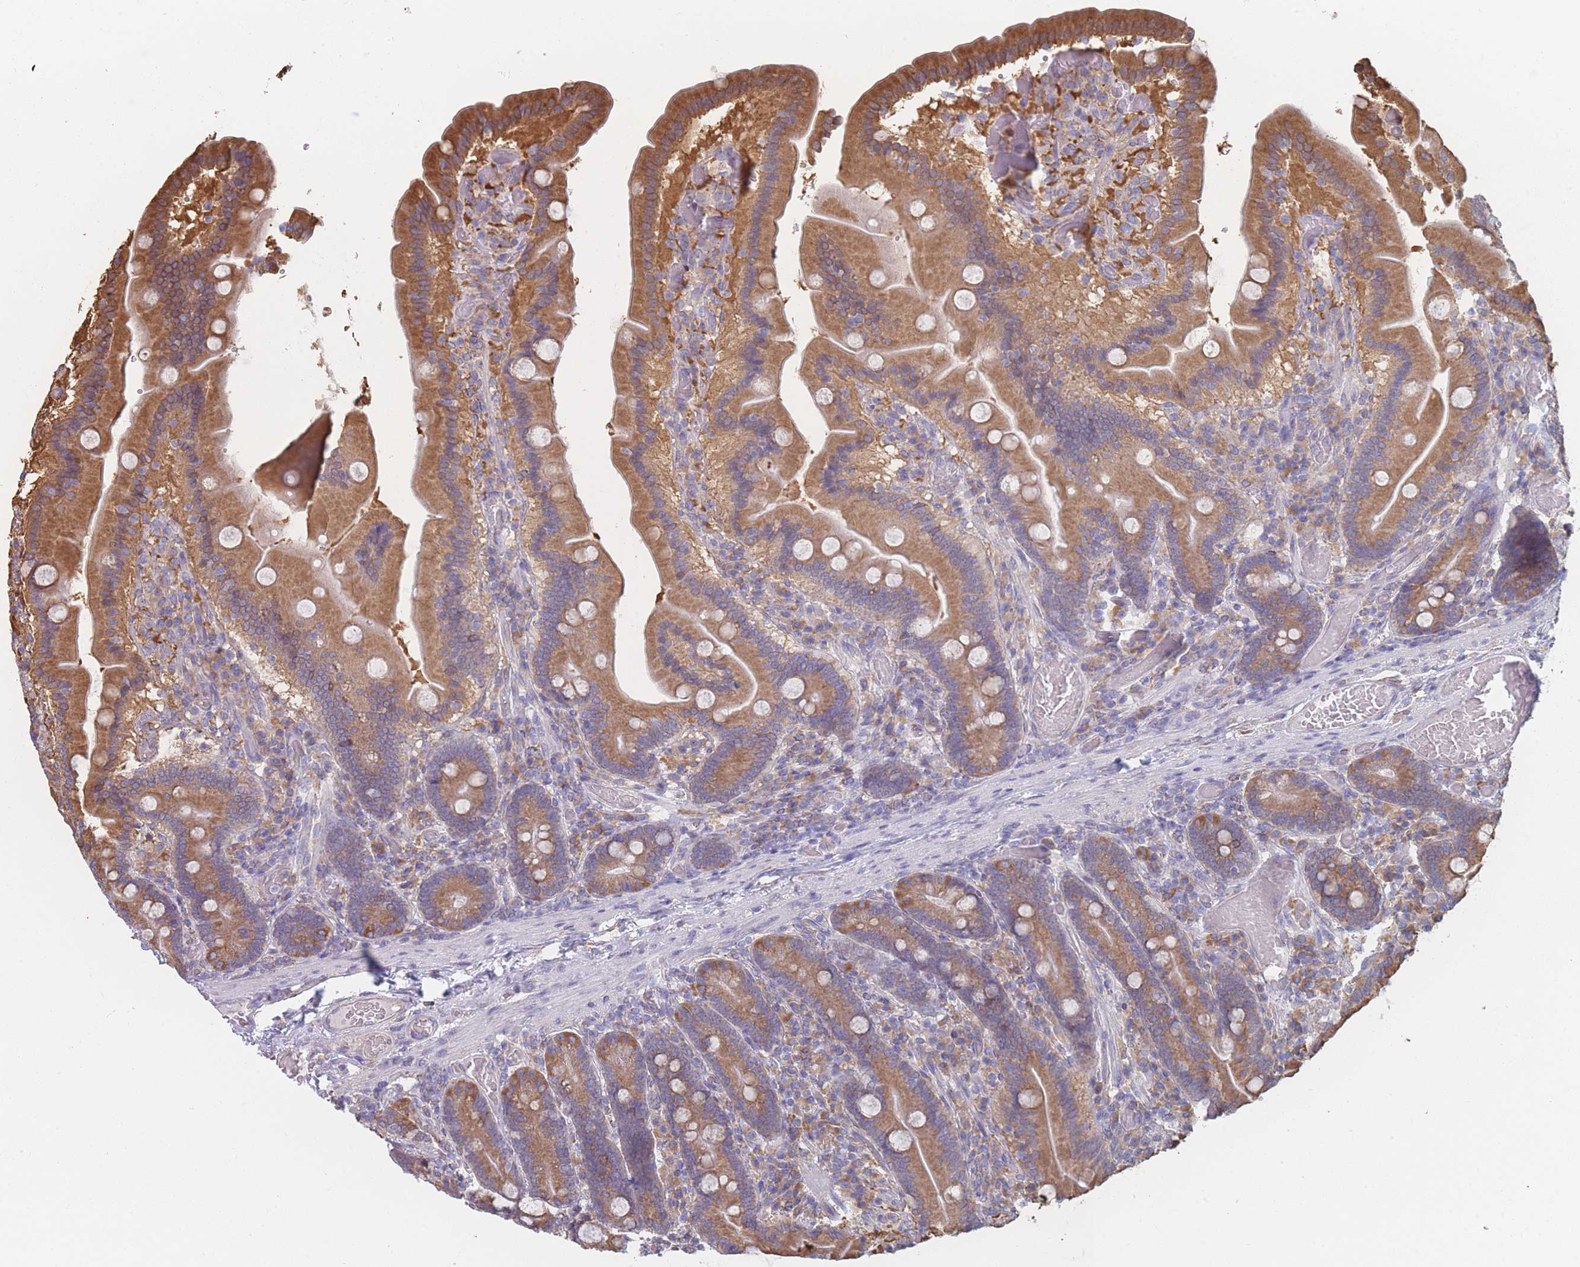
{"staining": {"intensity": "moderate", "quantity": ">75%", "location": "cytoplasmic/membranous"}, "tissue": "duodenum", "cell_type": "Glandular cells", "image_type": "normal", "snomed": [{"axis": "morphology", "description": "Normal tissue, NOS"}, {"axis": "topography", "description": "Duodenum"}], "caption": "Immunohistochemical staining of benign human duodenum displays >75% levels of moderate cytoplasmic/membranous protein expression in approximately >75% of glandular cells.", "gene": "OR7C2", "patient": {"sex": "female", "age": 62}}